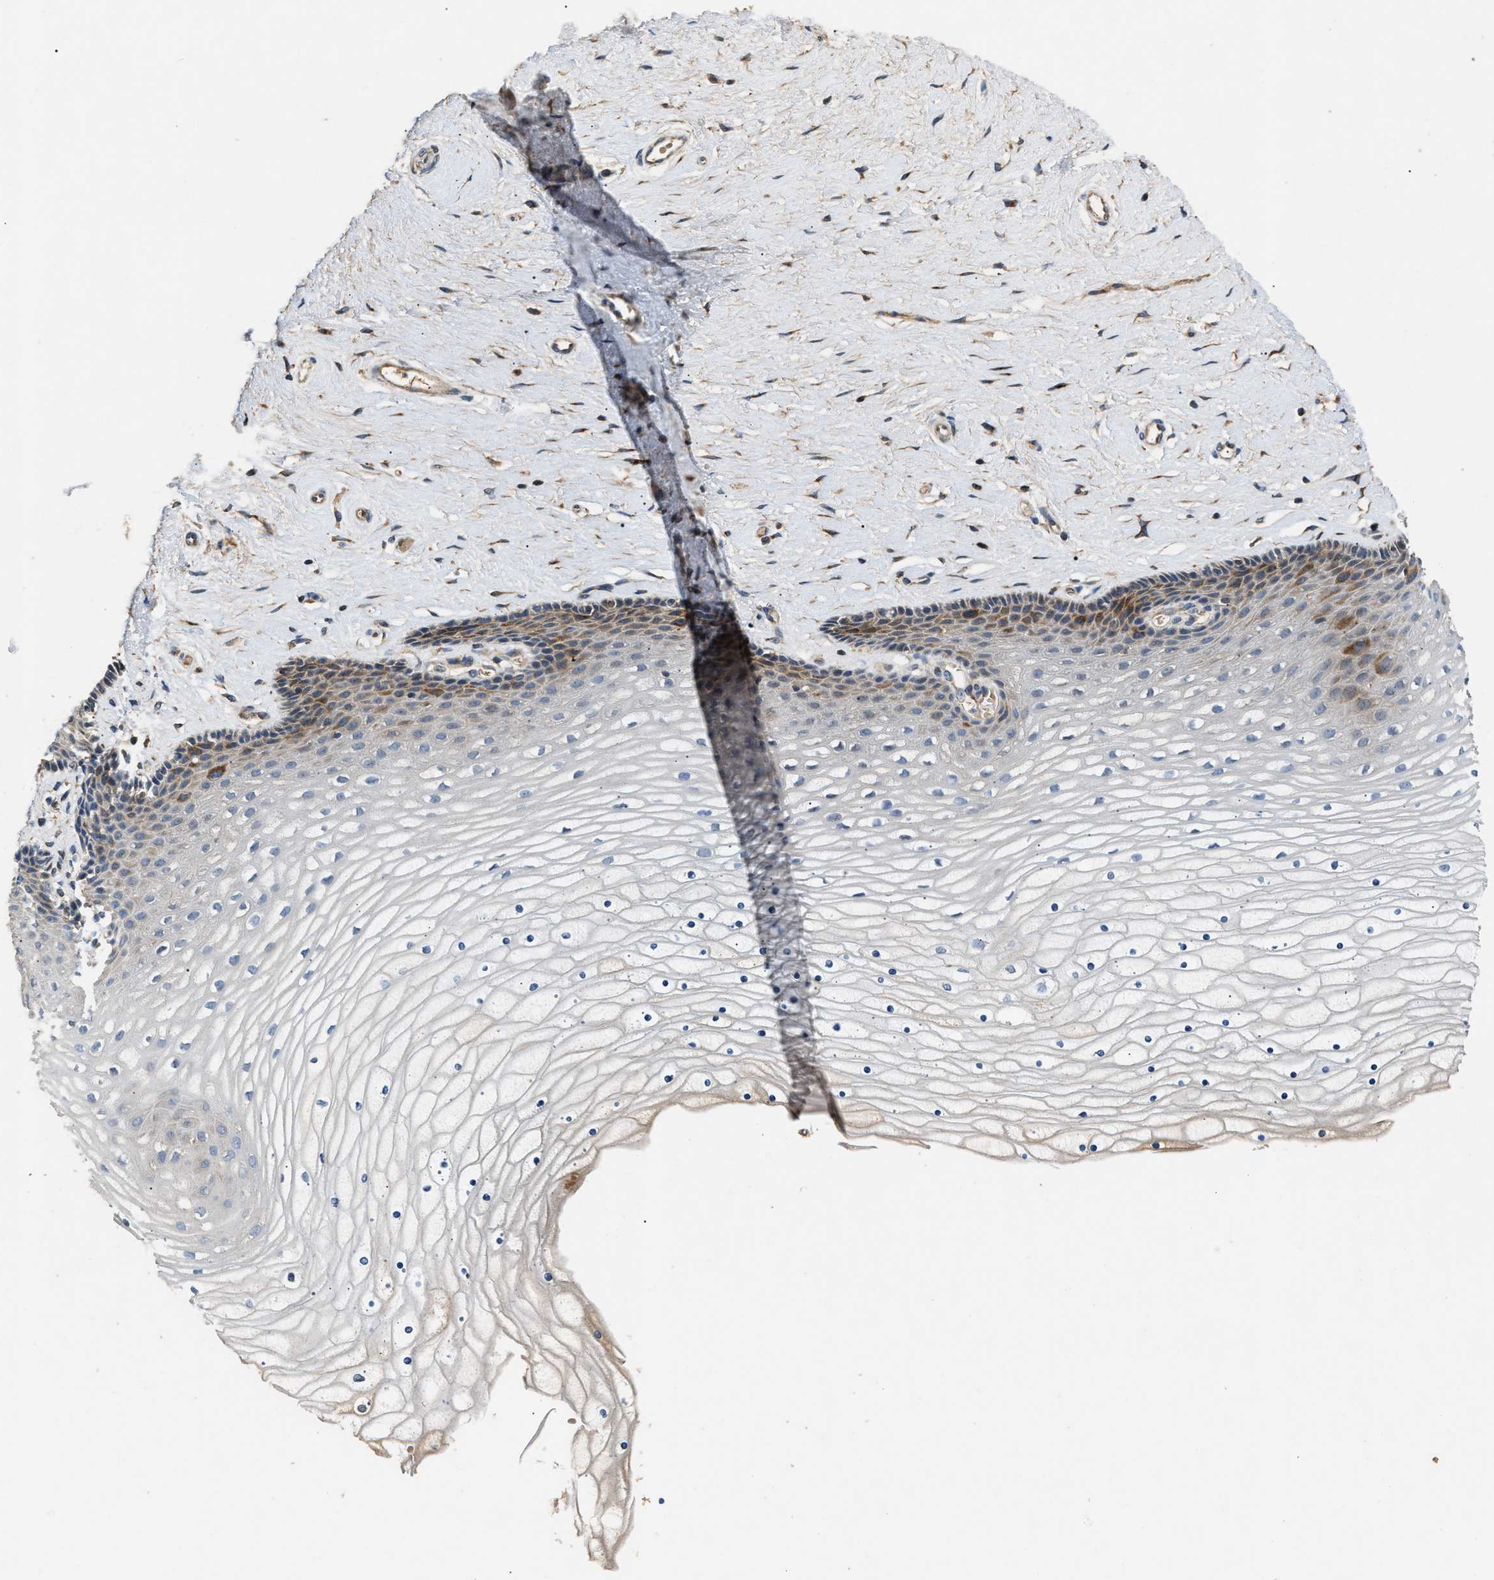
{"staining": {"intensity": "negative", "quantity": "none", "location": "none"}, "tissue": "cervix", "cell_type": "Glandular cells", "image_type": "normal", "snomed": [{"axis": "morphology", "description": "Normal tissue, NOS"}, {"axis": "topography", "description": "Cervix"}], "caption": "Histopathology image shows no protein expression in glandular cells of benign cervix.", "gene": "IL17RC", "patient": {"sex": "female", "age": 39}}